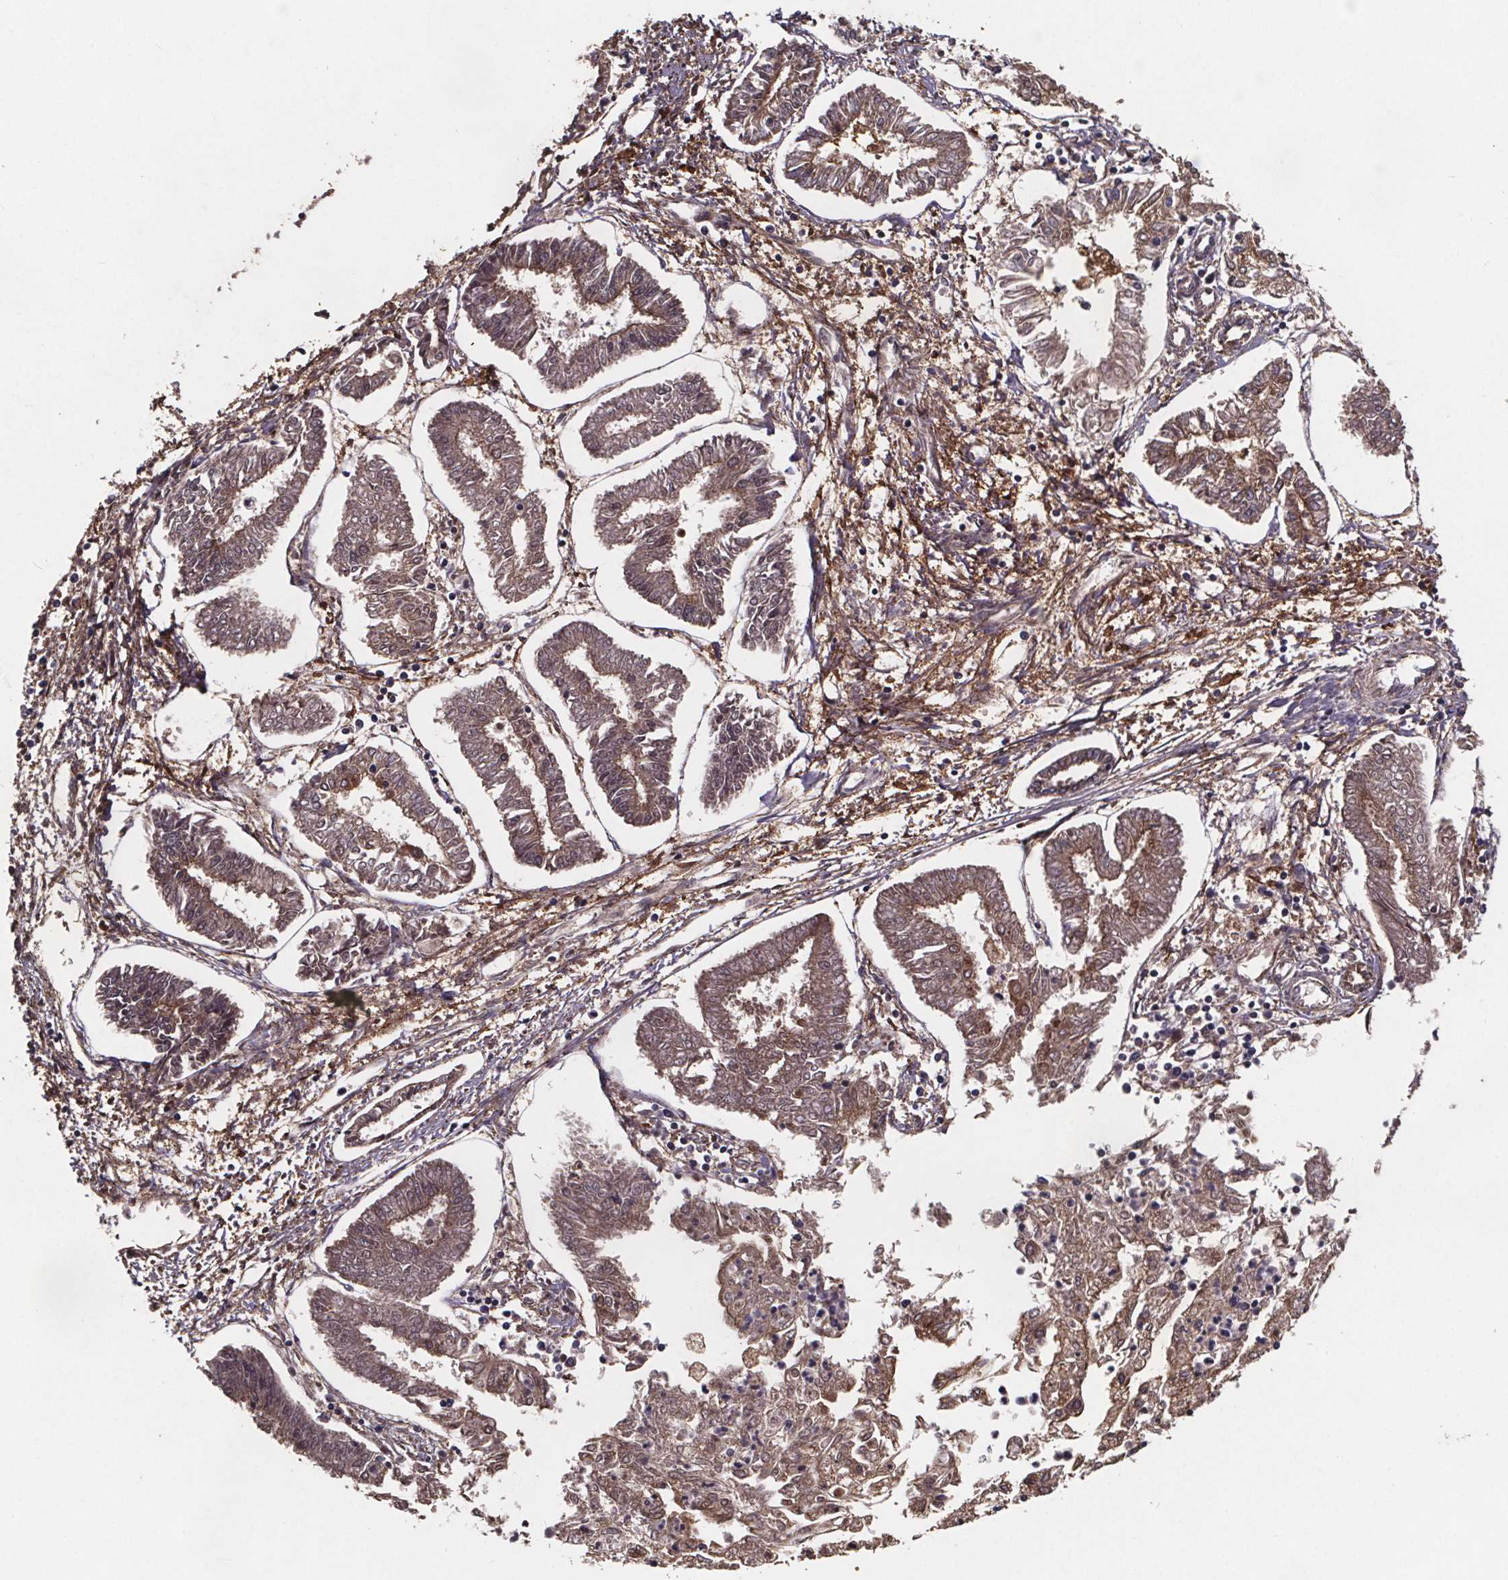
{"staining": {"intensity": "moderate", "quantity": "25%-75%", "location": "cytoplasmic/membranous"}, "tissue": "endometrial cancer", "cell_type": "Tumor cells", "image_type": "cancer", "snomed": [{"axis": "morphology", "description": "Adenocarcinoma, NOS"}, {"axis": "topography", "description": "Endometrium"}], "caption": "Human adenocarcinoma (endometrial) stained with a protein marker shows moderate staining in tumor cells.", "gene": "FASTKD3", "patient": {"sex": "female", "age": 68}}